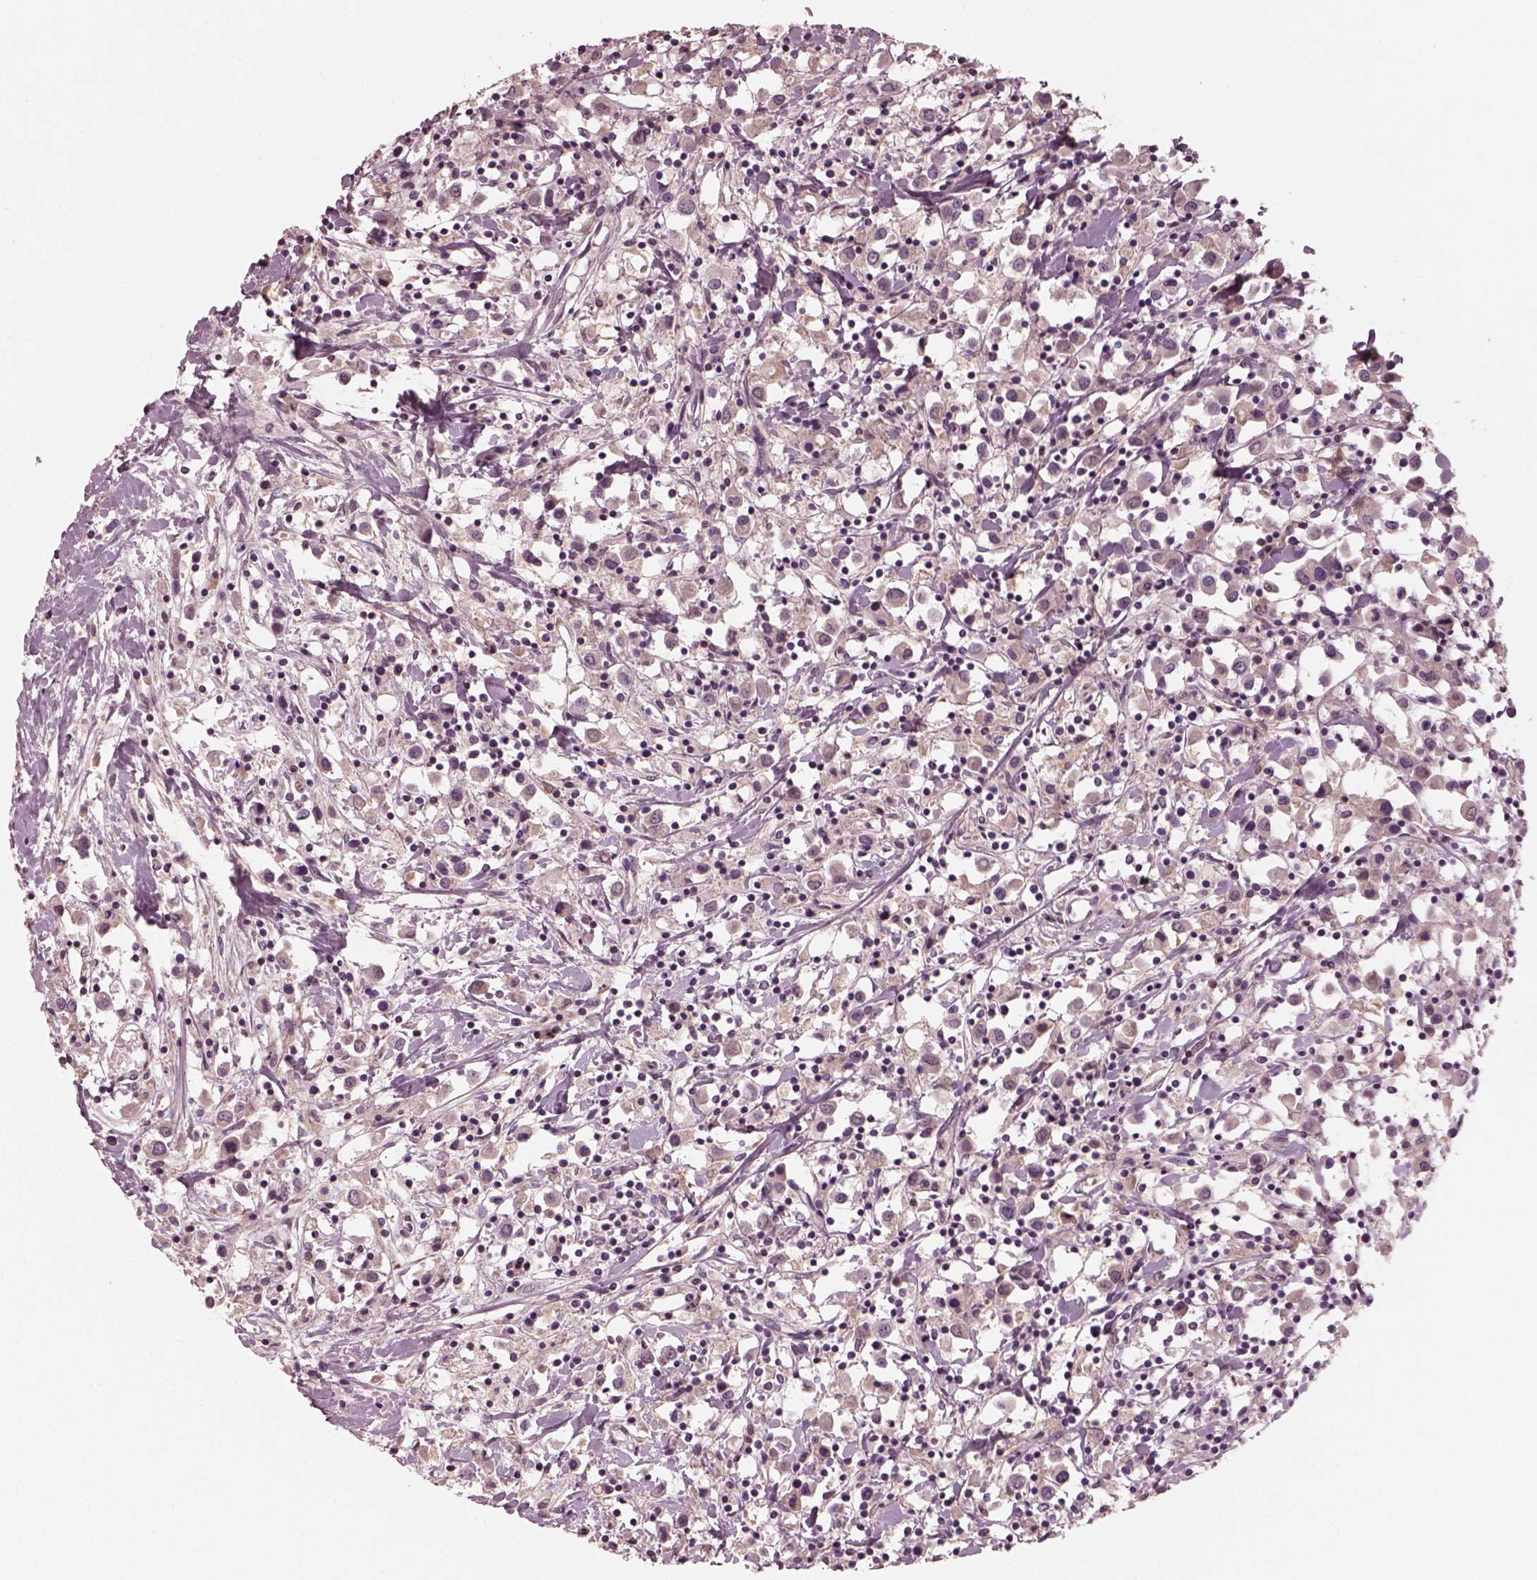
{"staining": {"intensity": "negative", "quantity": "none", "location": "none"}, "tissue": "breast cancer", "cell_type": "Tumor cells", "image_type": "cancer", "snomed": [{"axis": "morphology", "description": "Duct carcinoma"}, {"axis": "topography", "description": "Breast"}], "caption": "Tumor cells show no significant protein expression in breast infiltrating ductal carcinoma.", "gene": "PORCN", "patient": {"sex": "female", "age": 61}}